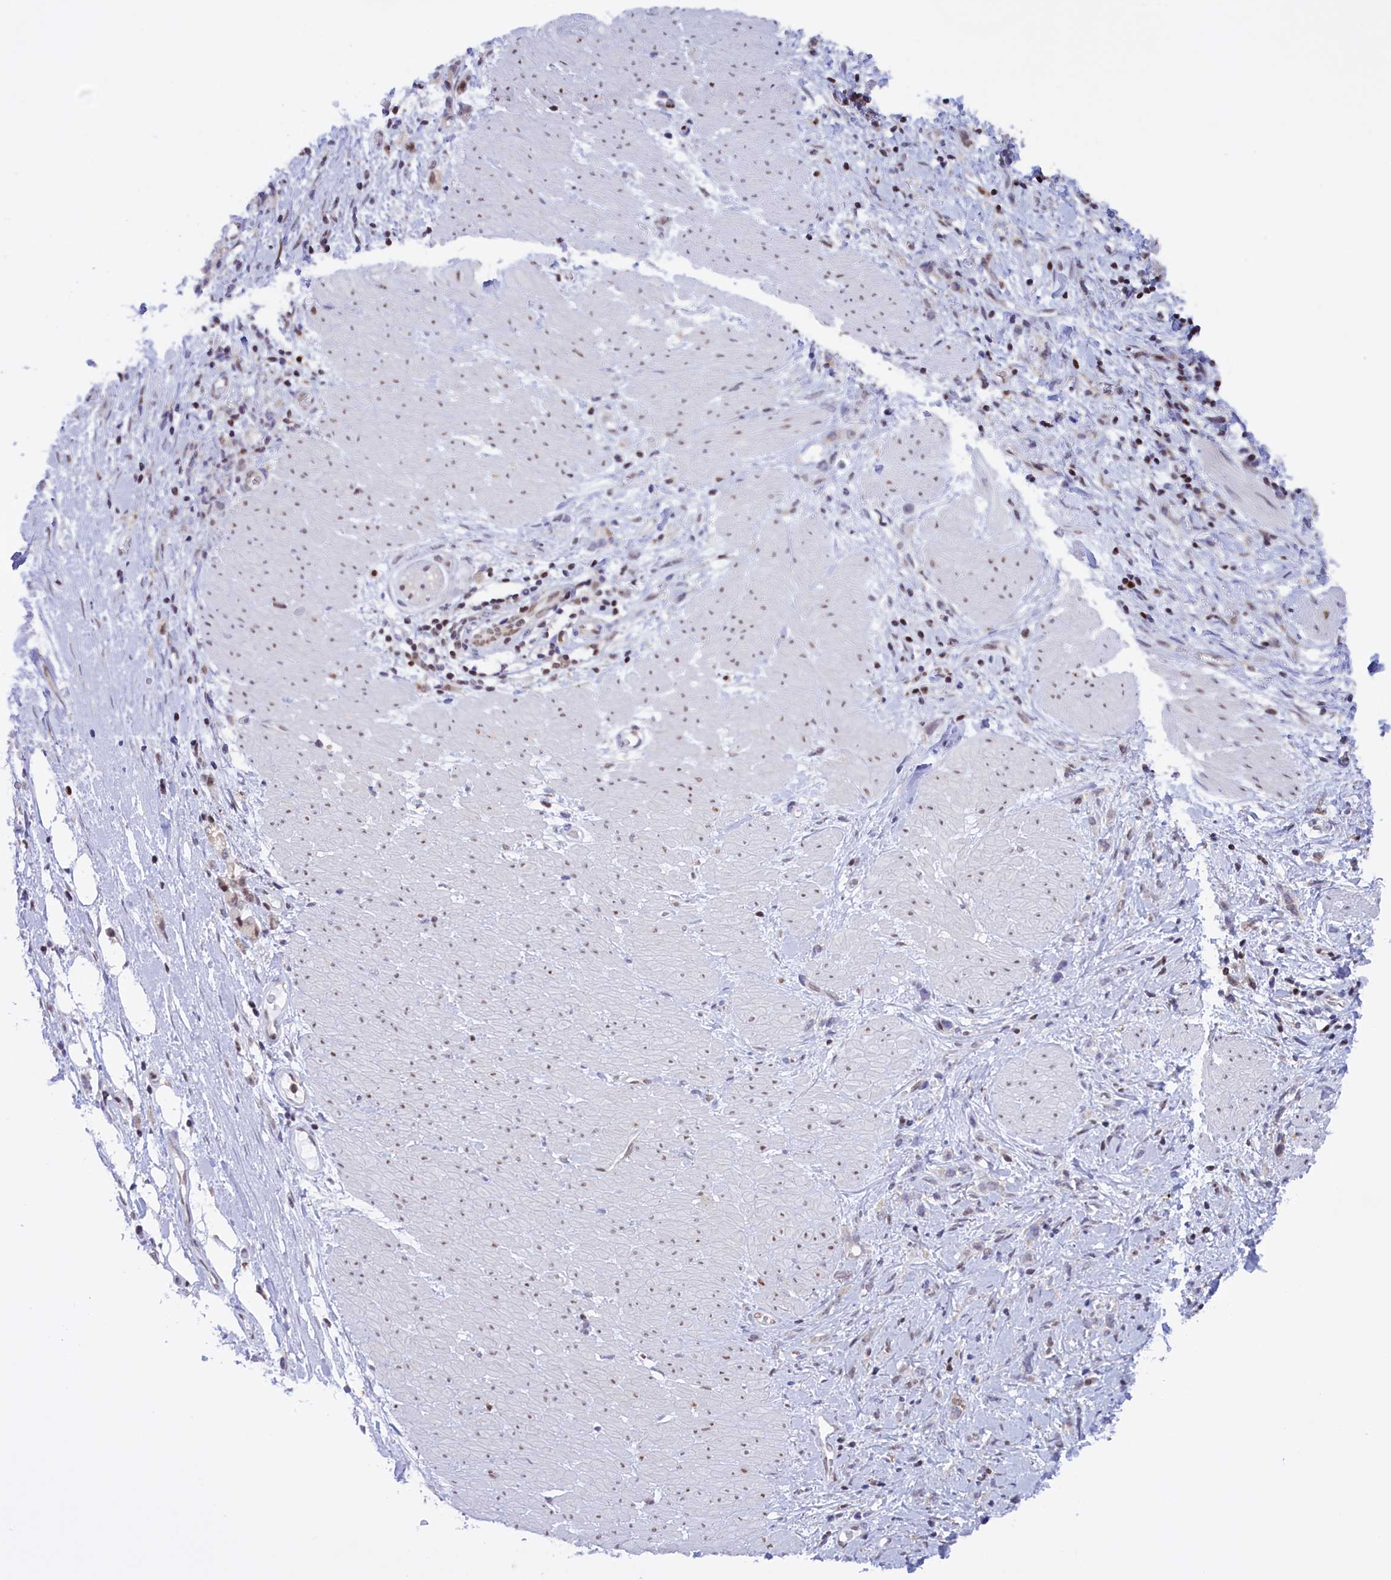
{"staining": {"intensity": "weak", "quantity": "<25%", "location": "nuclear"}, "tissue": "stomach cancer", "cell_type": "Tumor cells", "image_type": "cancer", "snomed": [{"axis": "morphology", "description": "Adenocarcinoma, NOS"}, {"axis": "topography", "description": "Stomach"}], "caption": "Tumor cells show no significant protein positivity in stomach cancer (adenocarcinoma).", "gene": "IZUMO2", "patient": {"sex": "female", "age": 76}}